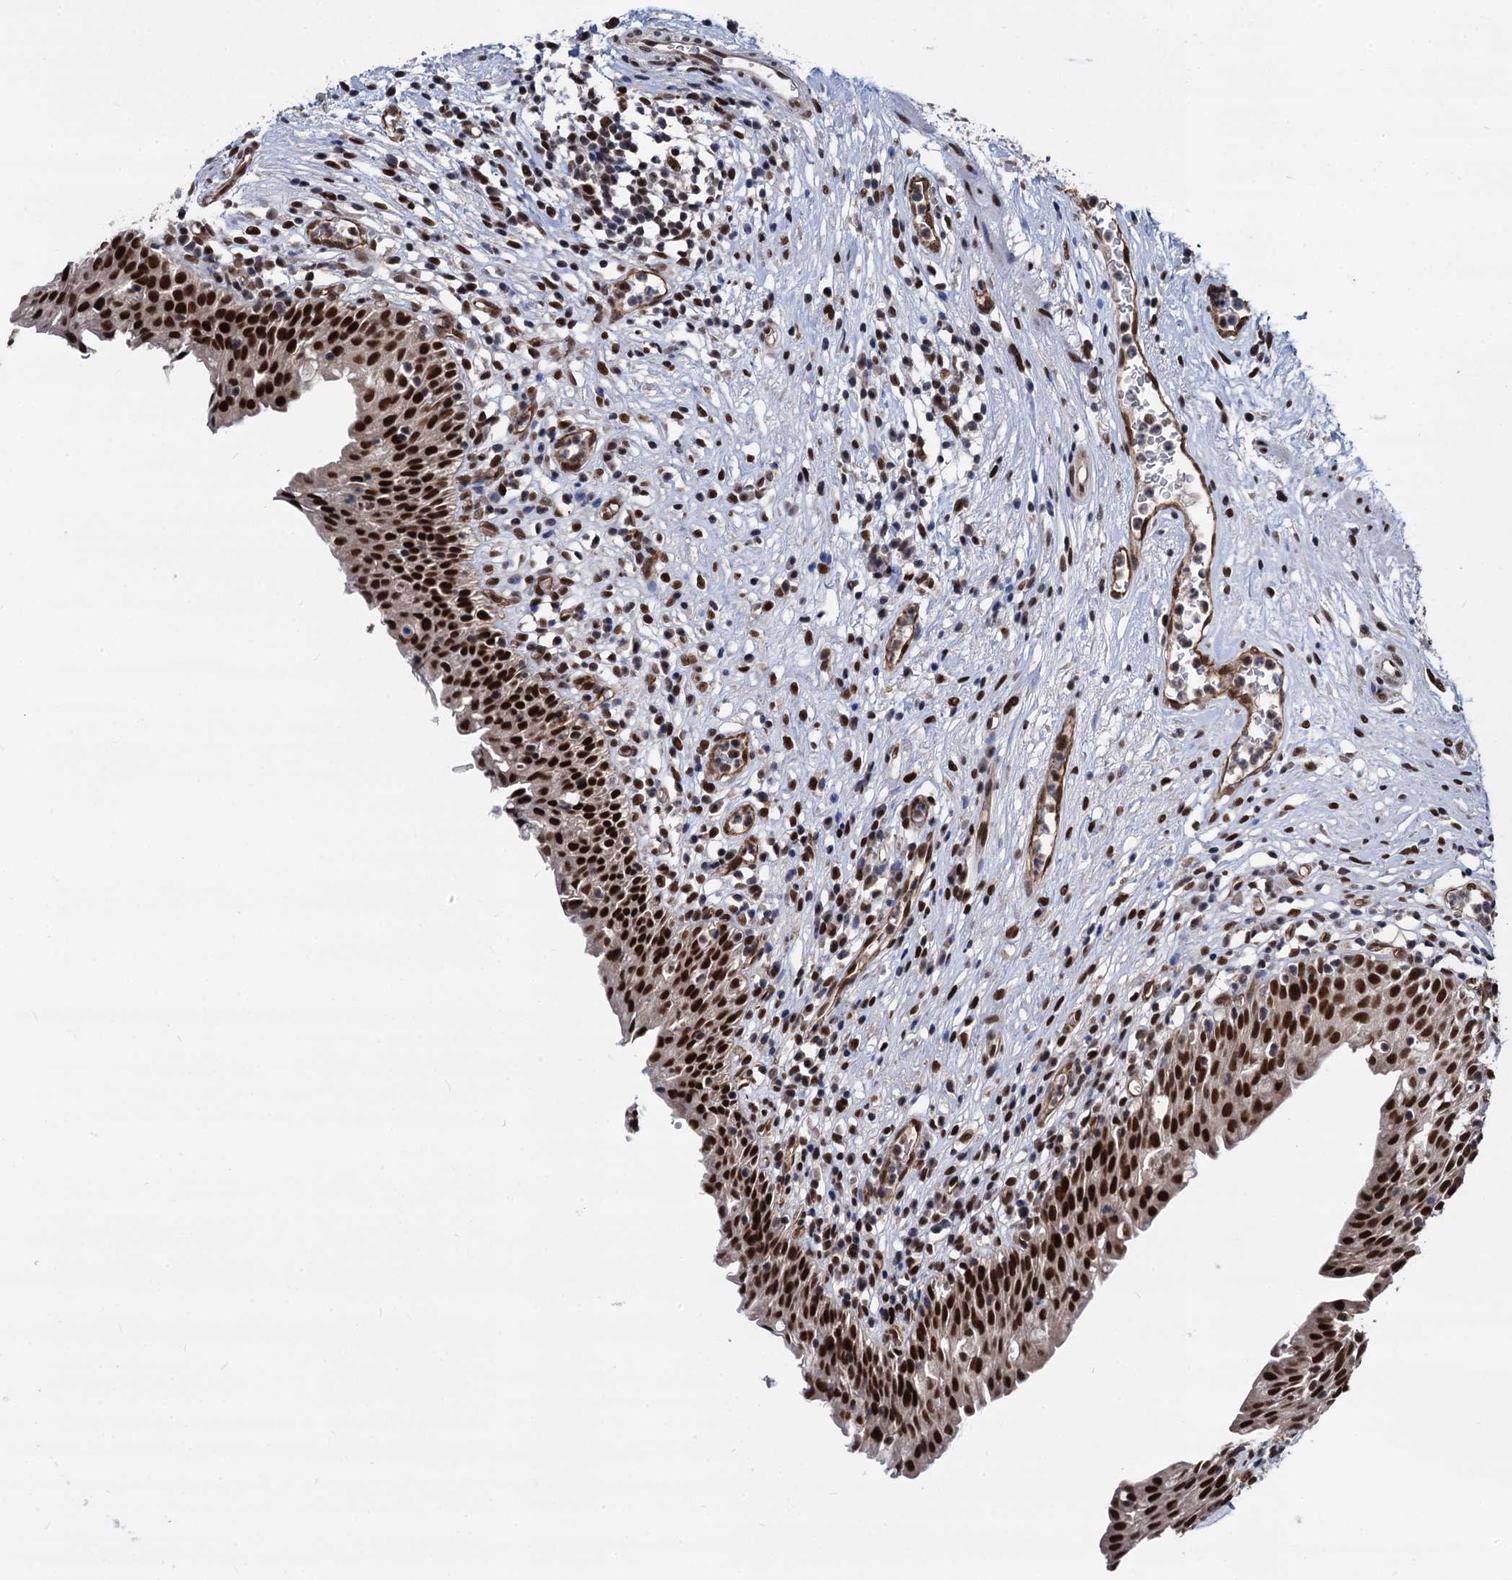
{"staining": {"intensity": "strong", "quantity": ">75%", "location": "nuclear"}, "tissue": "urinary bladder", "cell_type": "Urothelial cells", "image_type": "normal", "snomed": [{"axis": "morphology", "description": "Normal tissue, NOS"}, {"axis": "morphology", "description": "Inflammation, NOS"}, {"axis": "topography", "description": "Urinary bladder"}], "caption": "IHC of unremarkable urinary bladder reveals high levels of strong nuclear expression in approximately >75% of urothelial cells. (DAB IHC with brightfield microscopy, high magnification).", "gene": "GALNT11", "patient": {"sex": "male", "age": 63}}